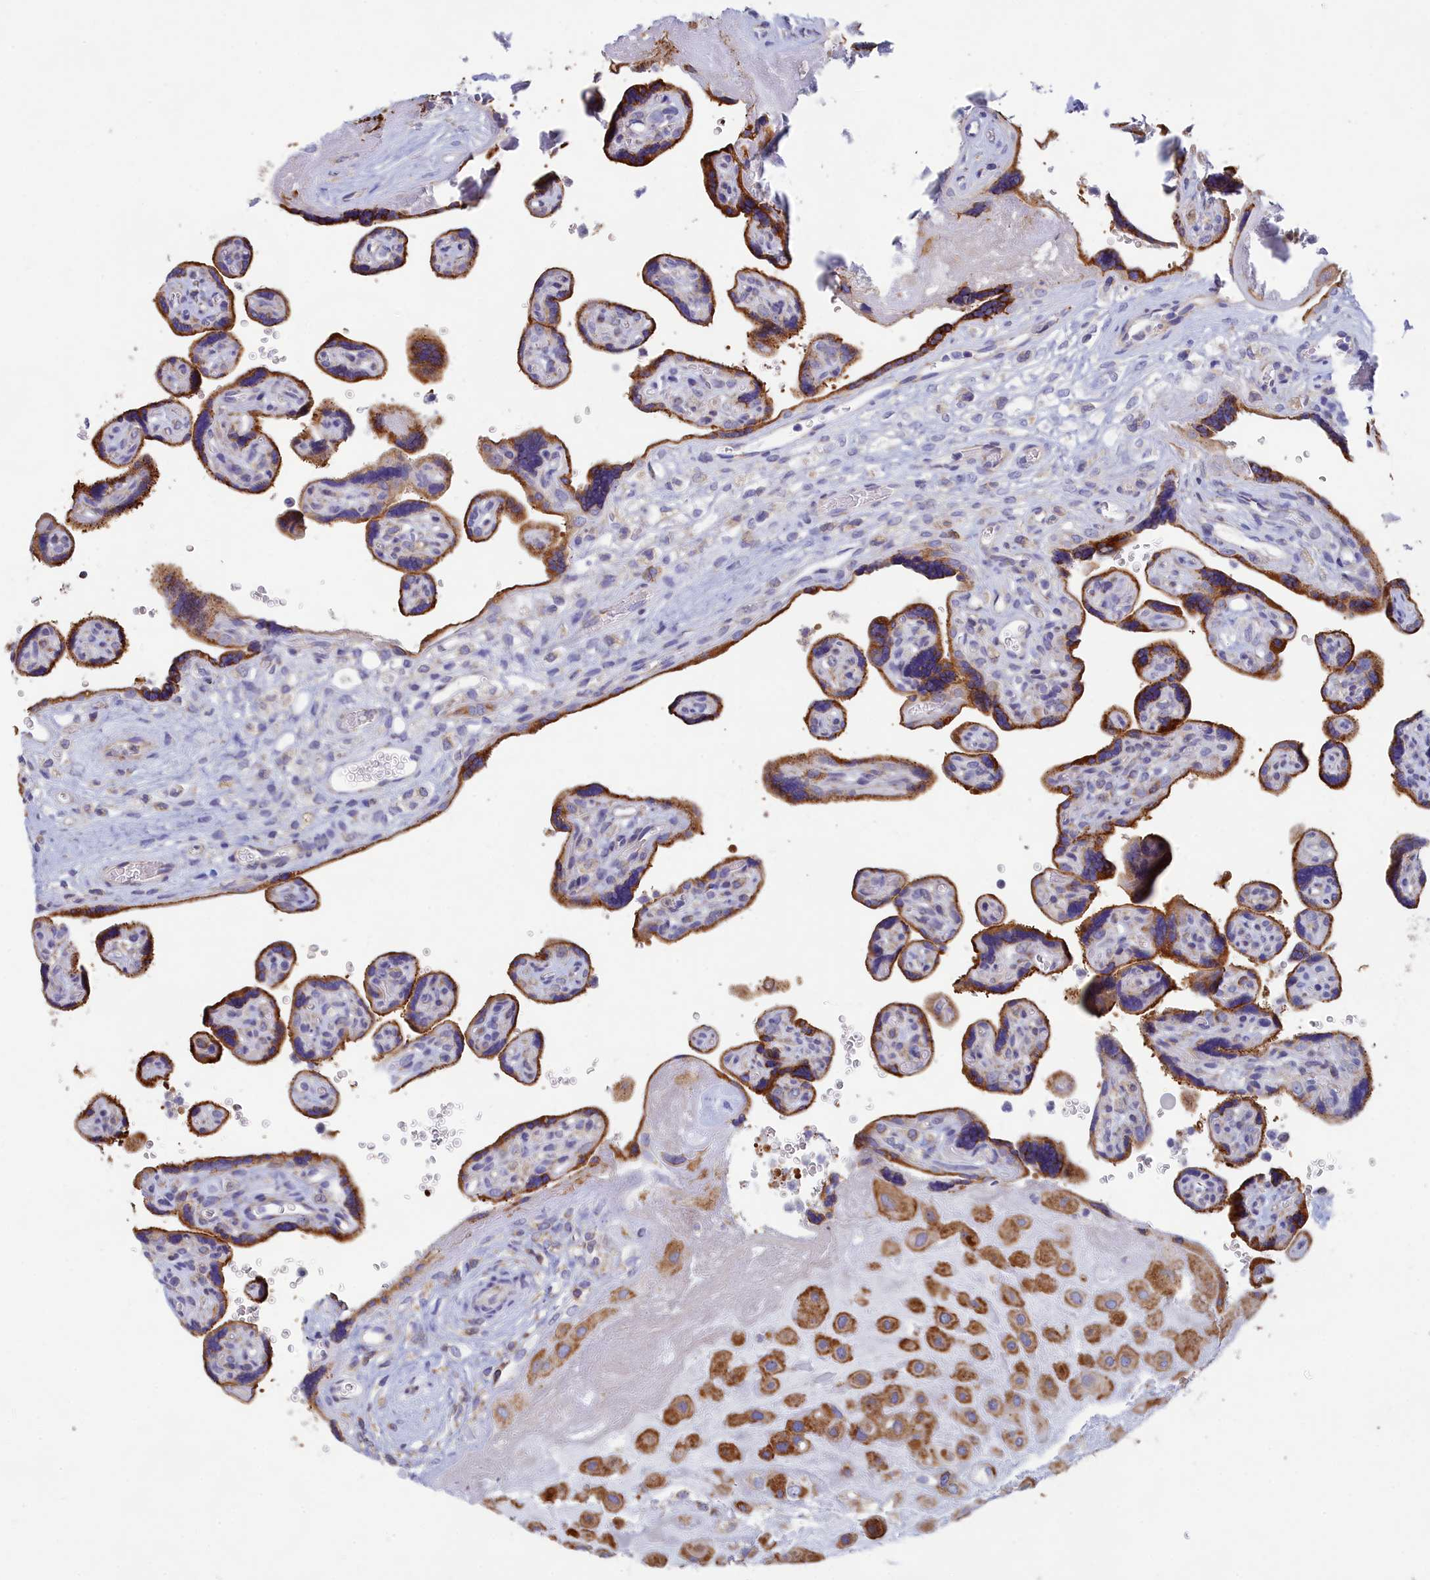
{"staining": {"intensity": "strong", "quantity": ">75%", "location": "cytoplasmic/membranous"}, "tissue": "placenta", "cell_type": "Decidual cells", "image_type": "normal", "snomed": [{"axis": "morphology", "description": "Normal tissue, NOS"}, {"axis": "topography", "description": "Placenta"}], "caption": "Normal placenta was stained to show a protein in brown. There is high levels of strong cytoplasmic/membranous positivity in approximately >75% of decidual cells.", "gene": "WDR35", "patient": {"sex": "female", "age": 39}}